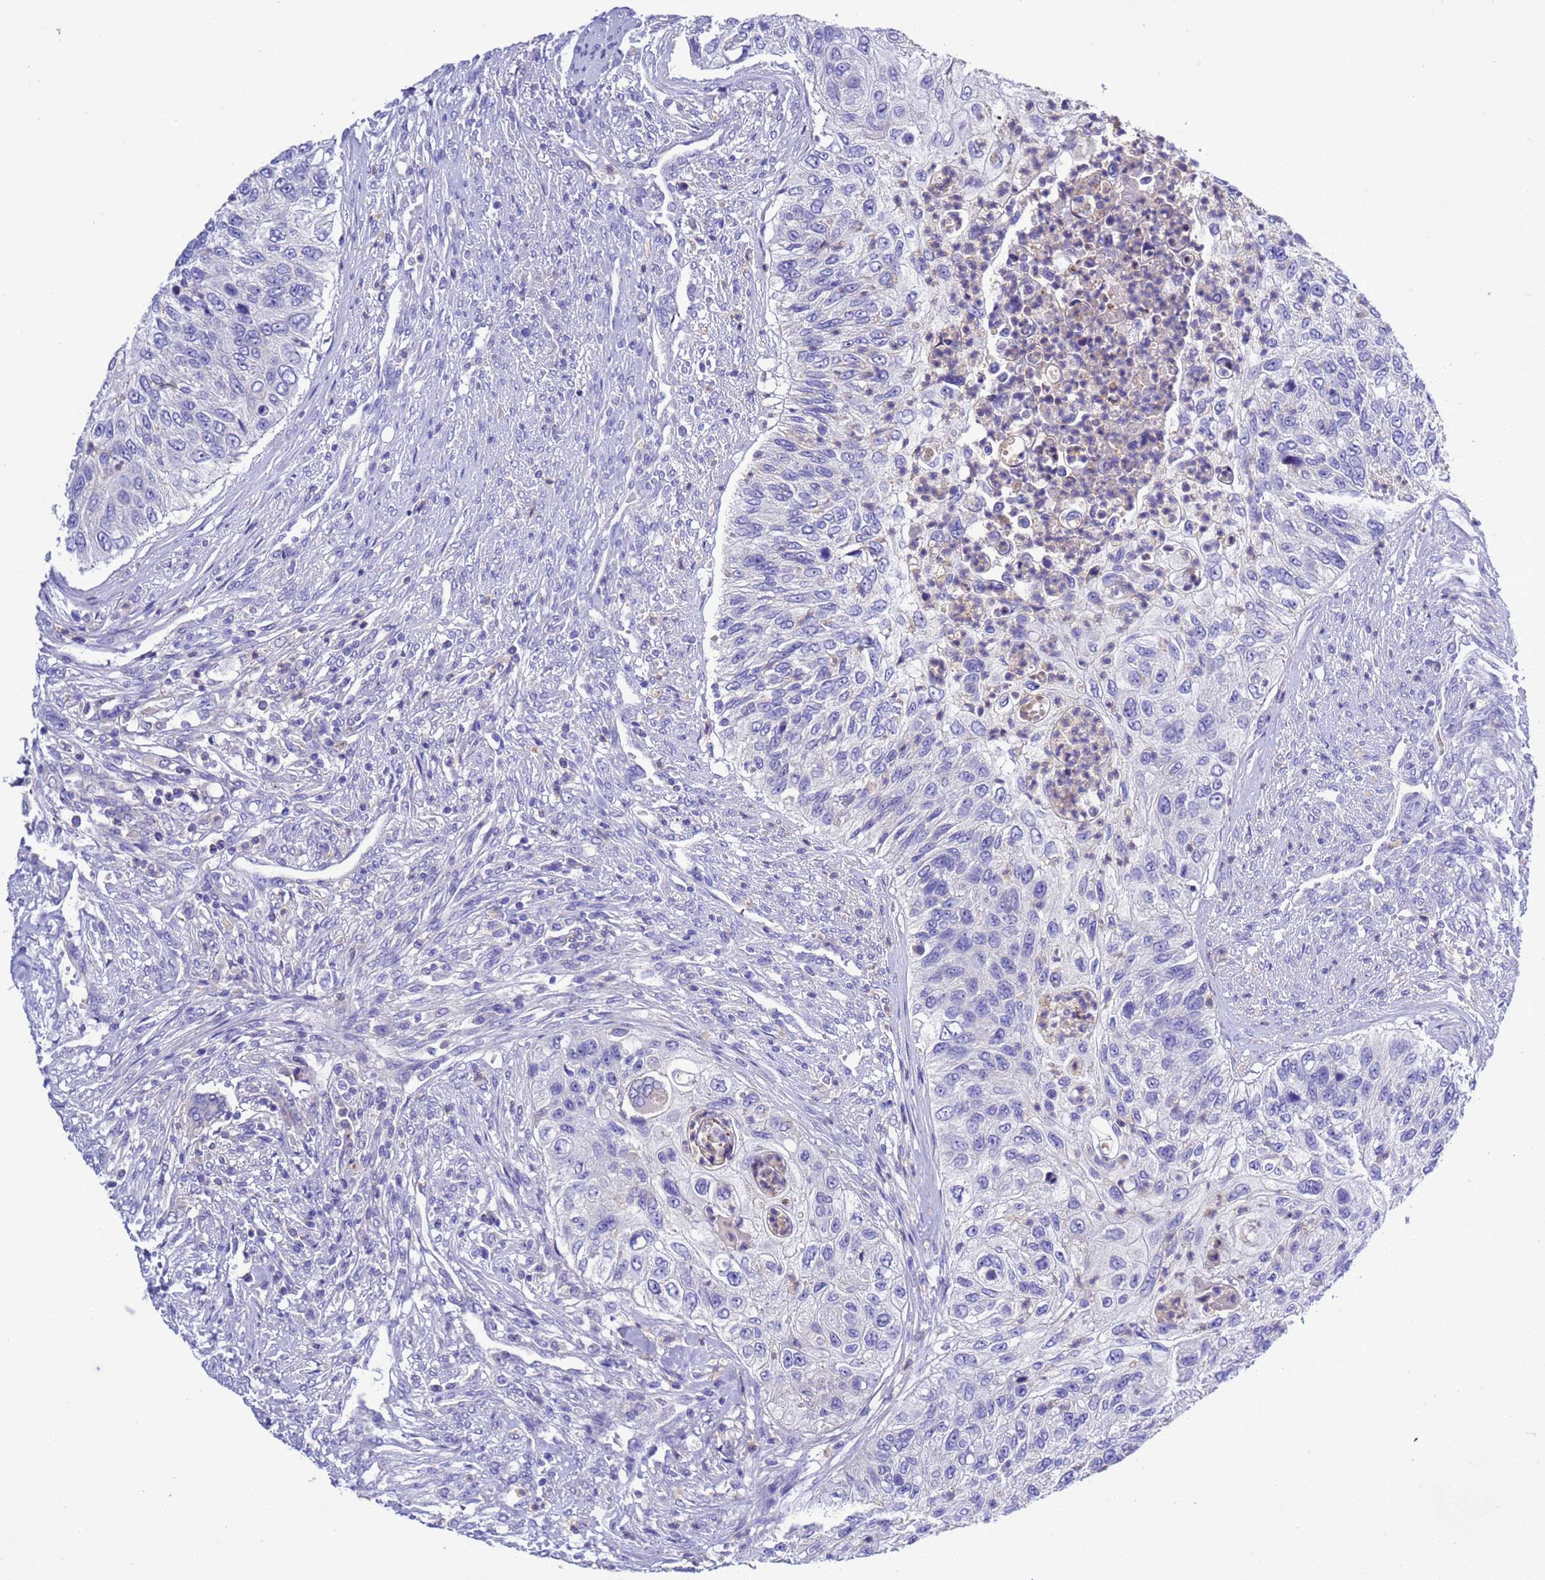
{"staining": {"intensity": "negative", "quantity": "none", "location": "none"}, "tissue": "urothelial cancer", "cell_type": "Tumor cells", "image_type": "cancer", "snomed": [{"axis": "morphology", "description": "Urothelial carcinoma, High grade"}, {"axis": "topography", "description": "Urinary bladder"}], "caption": "DAB immunohistochemical staining of urothelial carcinoma (high-grade) displays no significant positivity in tumor cells. (Stains: DAB (3,3'-diaminobenzidine) immunohistochemistry with hematoxylin counter stain, Microscopy: brightfield microscopy at high magnification).", "gene": "KICS2", "patient": {"sex": "female", "age": 60}}